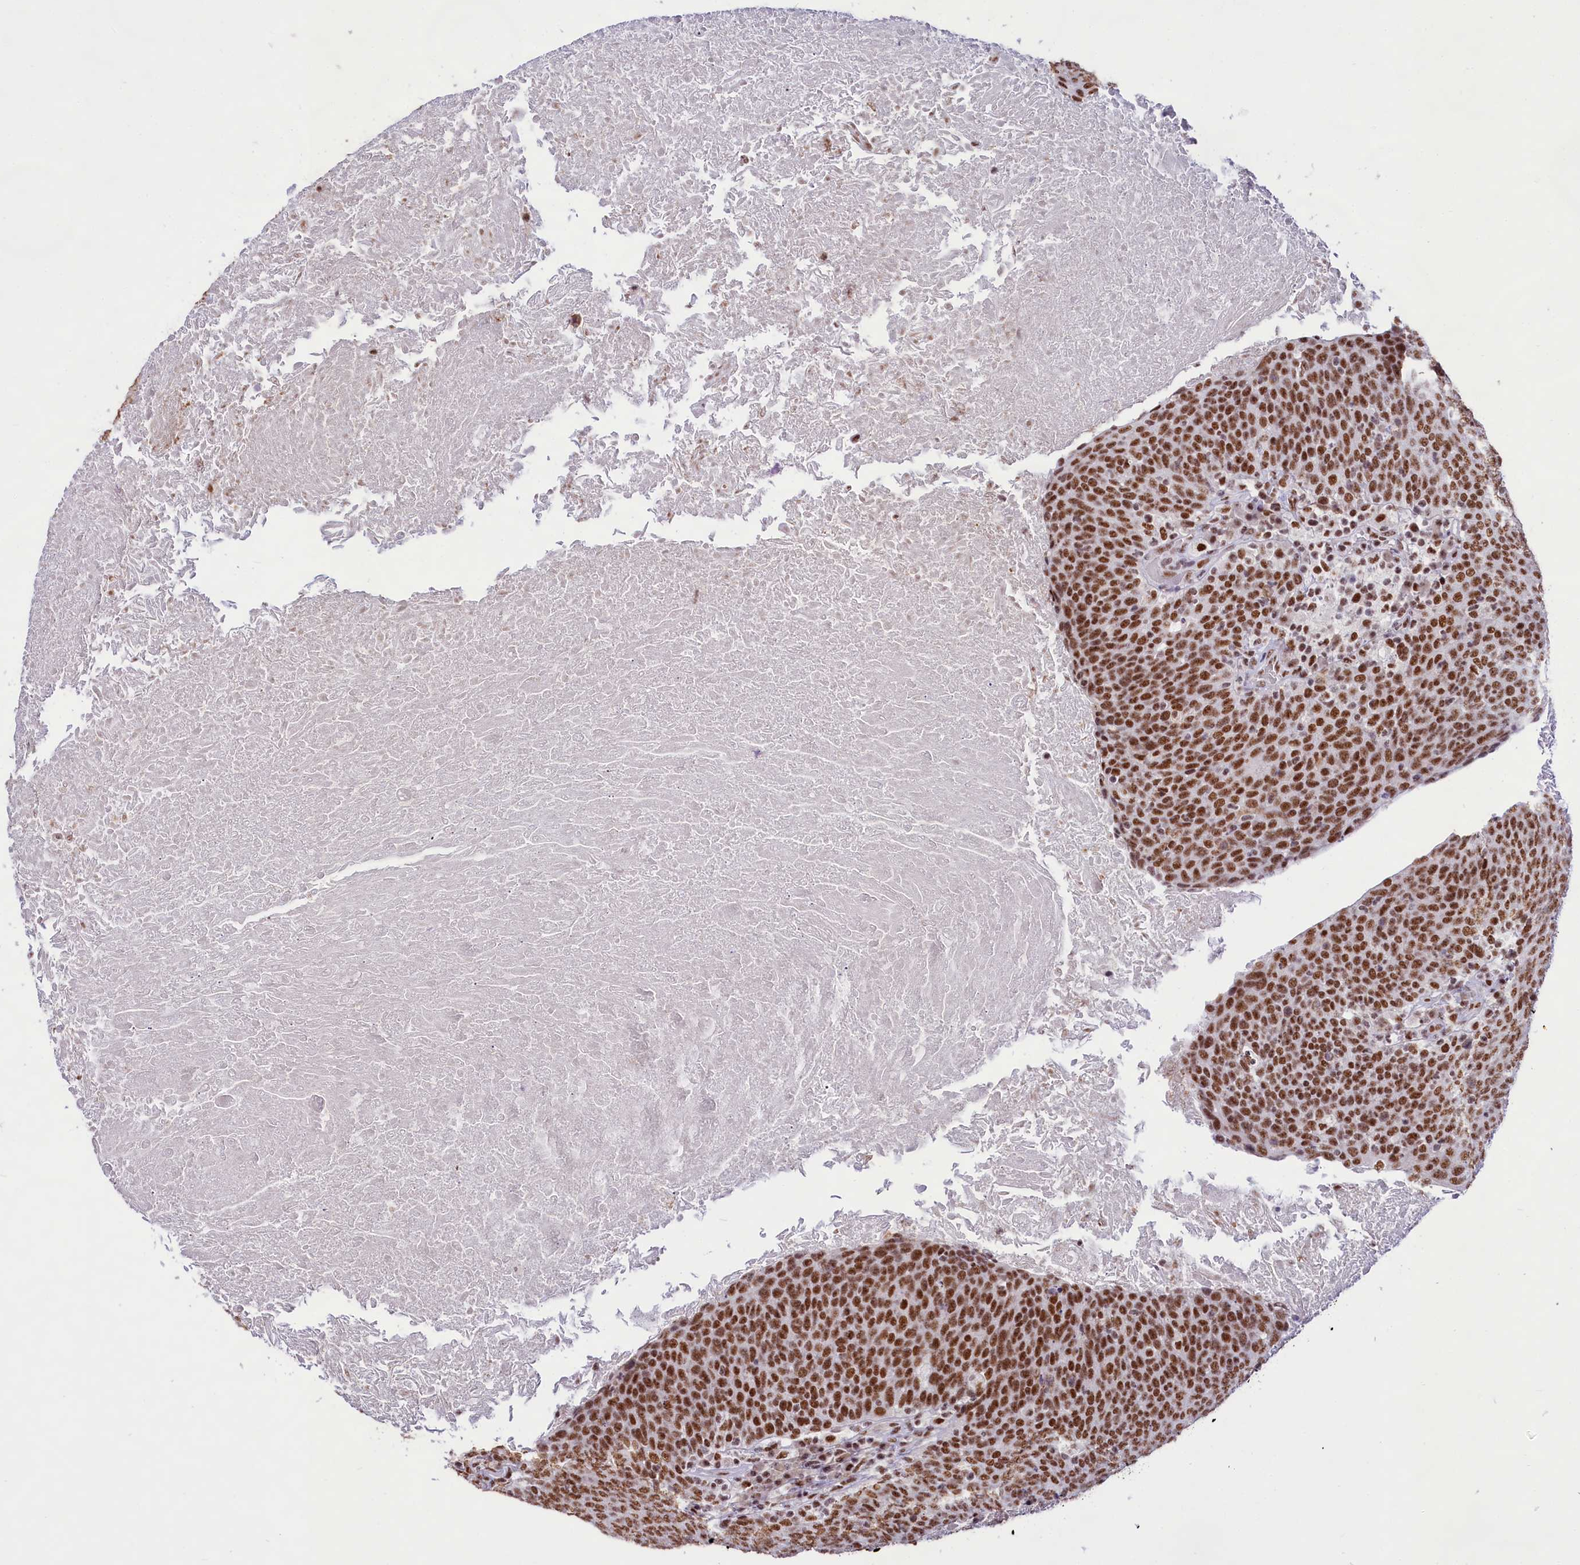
{"staining": {"intensity": "strong", "quantity": ">75%", "location": "nuclear"}, "tissue": "head and neck cancer", "cell_type": "Tumor cells", "image_type": "cancer", "snomed": [{"axis": "morphology", "description": "Squamous cell carcinoma, NOS"}, {"axis": "morphology", "description": "Squamous cell carcinoma, metastatic, NOS"}, {"axis": "topography", "description": "Lymph node"}, {"axis": "topography", "description": "Head-Neck"}], "caption": "Immunohistochemical staining of head and neck cancer (squamous cell carcinoma) displays high levels of strong nuclear expression in about >75% of tumor cells. (Stains: DAB in brown, nuclei in blue, Microscopy: brightfield microscopy at high magnification).", "gene": "HIRA", "patient": {"sex": "male", "age": 62}}